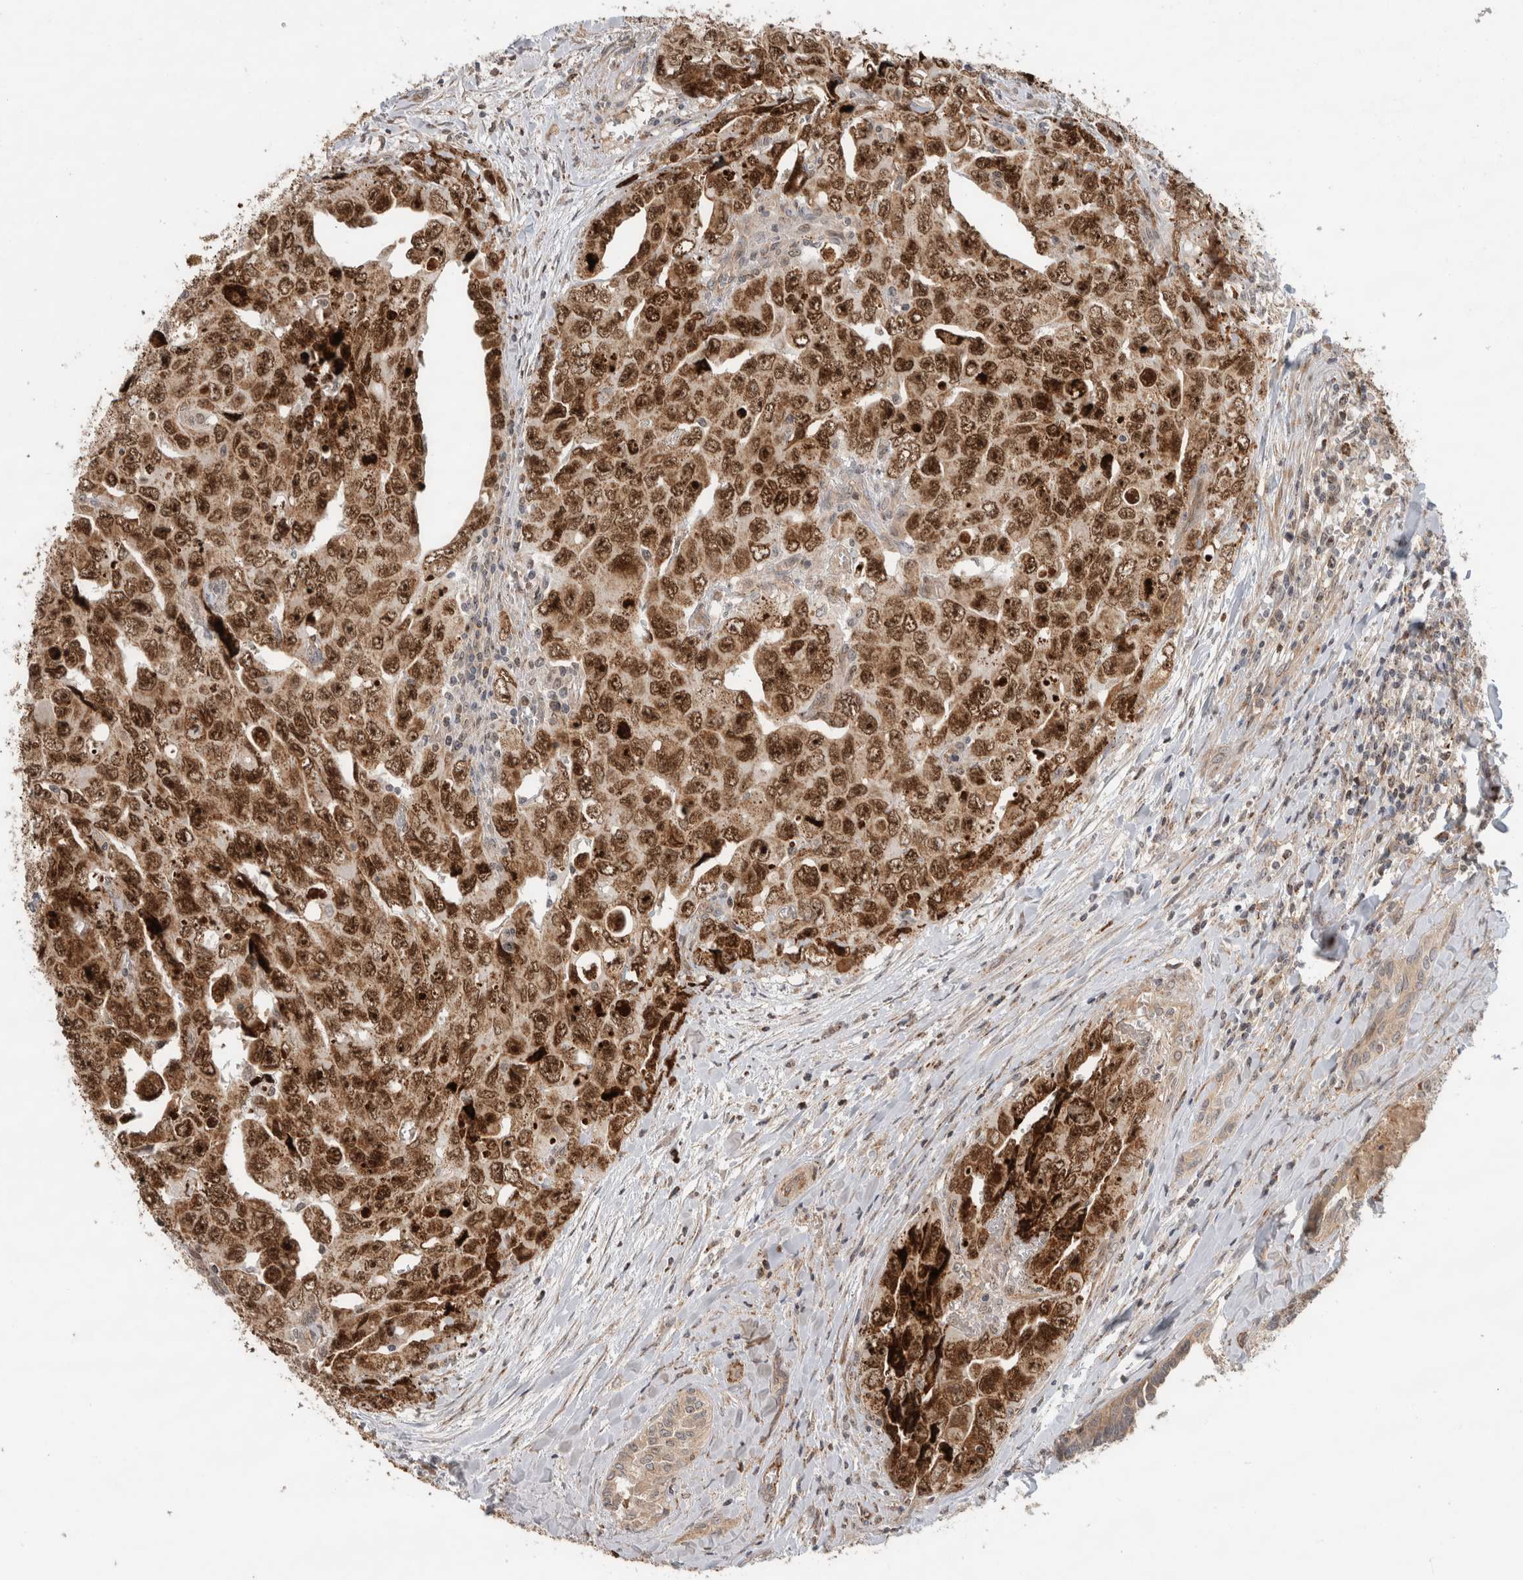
{"staining": {"intensity": "strong", "quantity": ">75%", "location": "cytoplasmic/membranous,nuclear"}, "tissue": "testis cancer", "cell_type": "Tumor cells", "image_type": "cancer", "snomed": [{"axis": "morphology", "description": "Carcinoma, Embryonal, NOS"}, {"axis": "topography", "description": "Testis"}], "caption": "High-power microscopy captured an immunohistochemistry micrograph of embryonal carcinoma (testis), revealing strong cytoplasmic/membranous and nuclear staining in about >75% of tumor cells. (IHC, brightfield microscopy, high magnification).", "gene": "INSRR", "patient": {"sex": "male", "age": 28}}